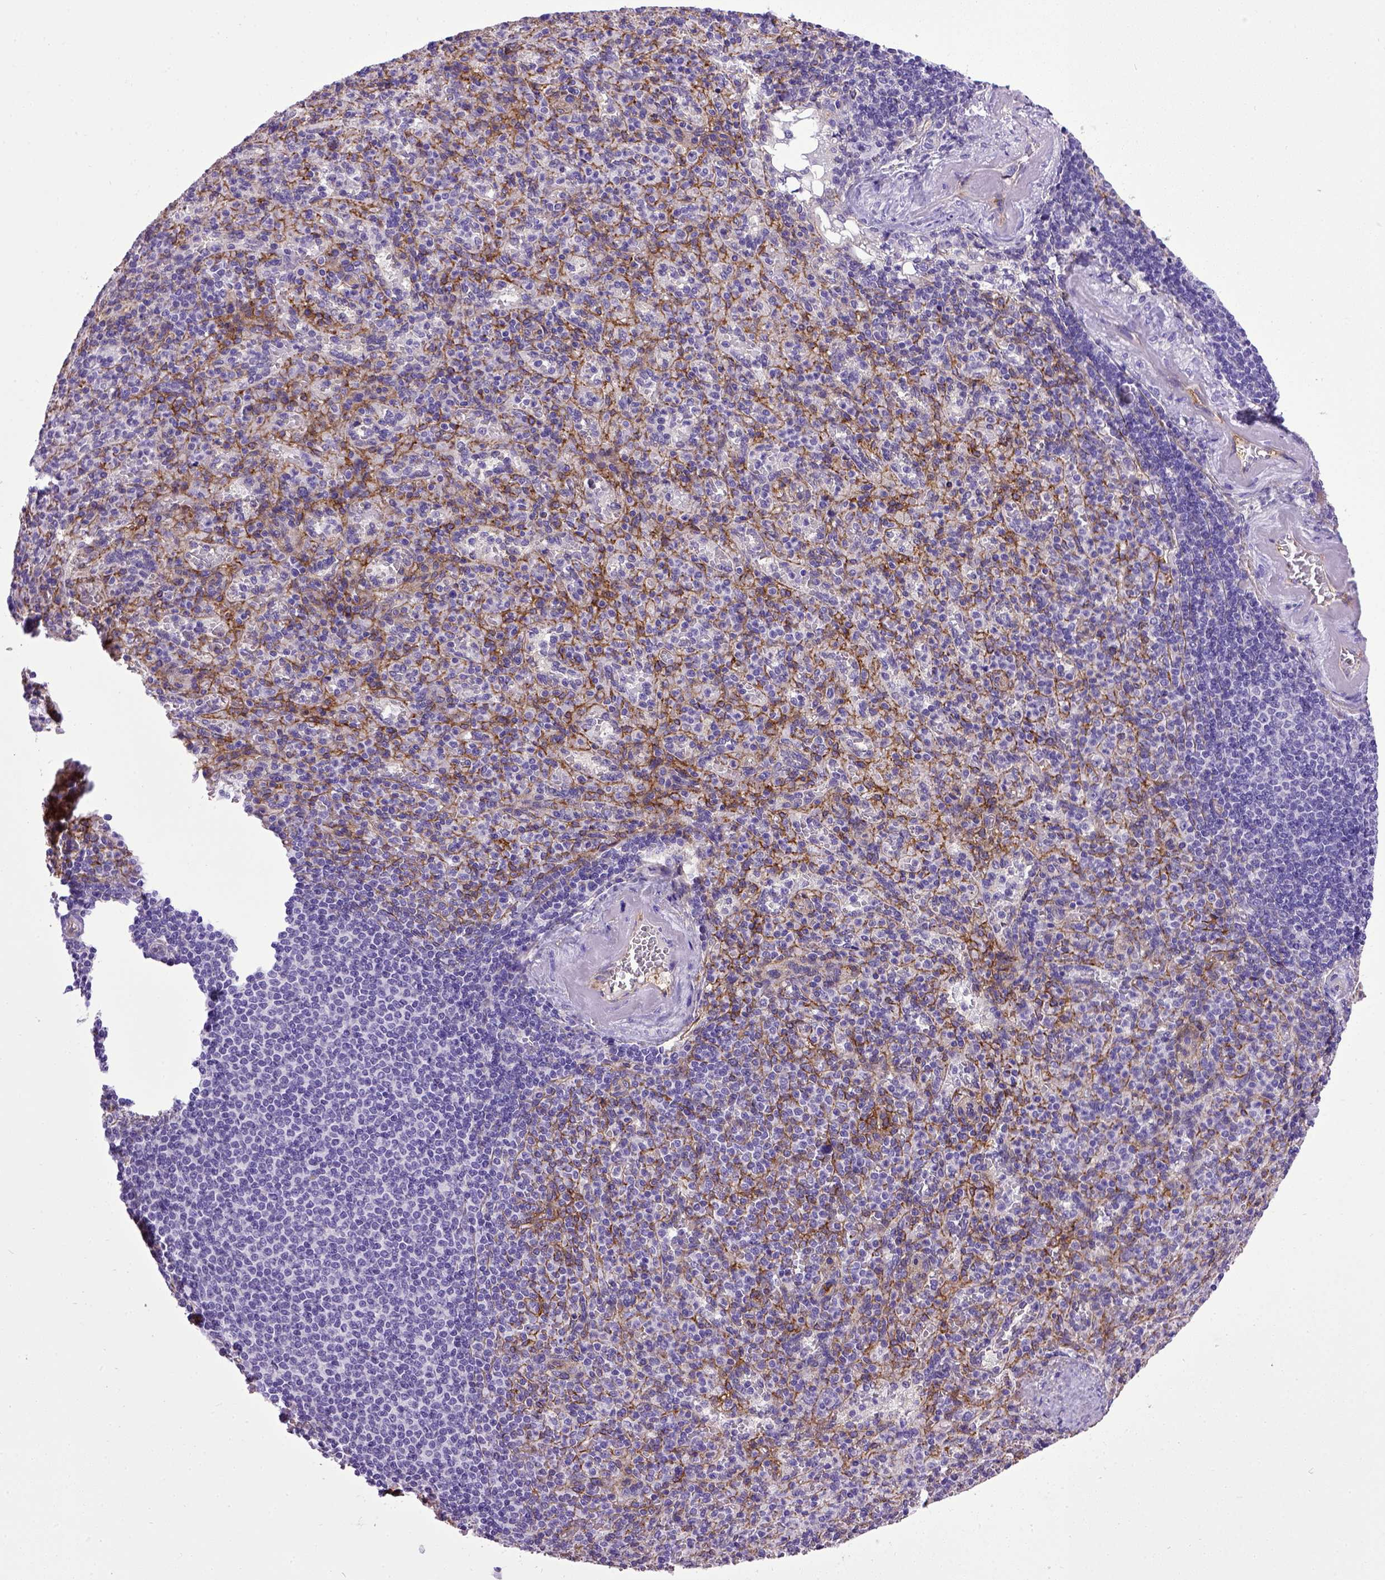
{"staining": {"intensity": "negative", "quantity": "none", "location": "none"}, "tissue": "spleen", "cell_type": "Cells in red pulp", "image_type": "normal", "snomed": [{"axis": "morphology", "description": "Normal tissue, NOS"}, {"axis": "topography", "description": "Spleen"}], "caption": "The histopathology image shows no significant positivity in cells in red pulp of spleen. (DAB (3,3'-diaminobenzidine) immunohistochemistry (IHC), high magnification).", "gene": "ENG", "patient": {"sex": "female", "age": 74}}